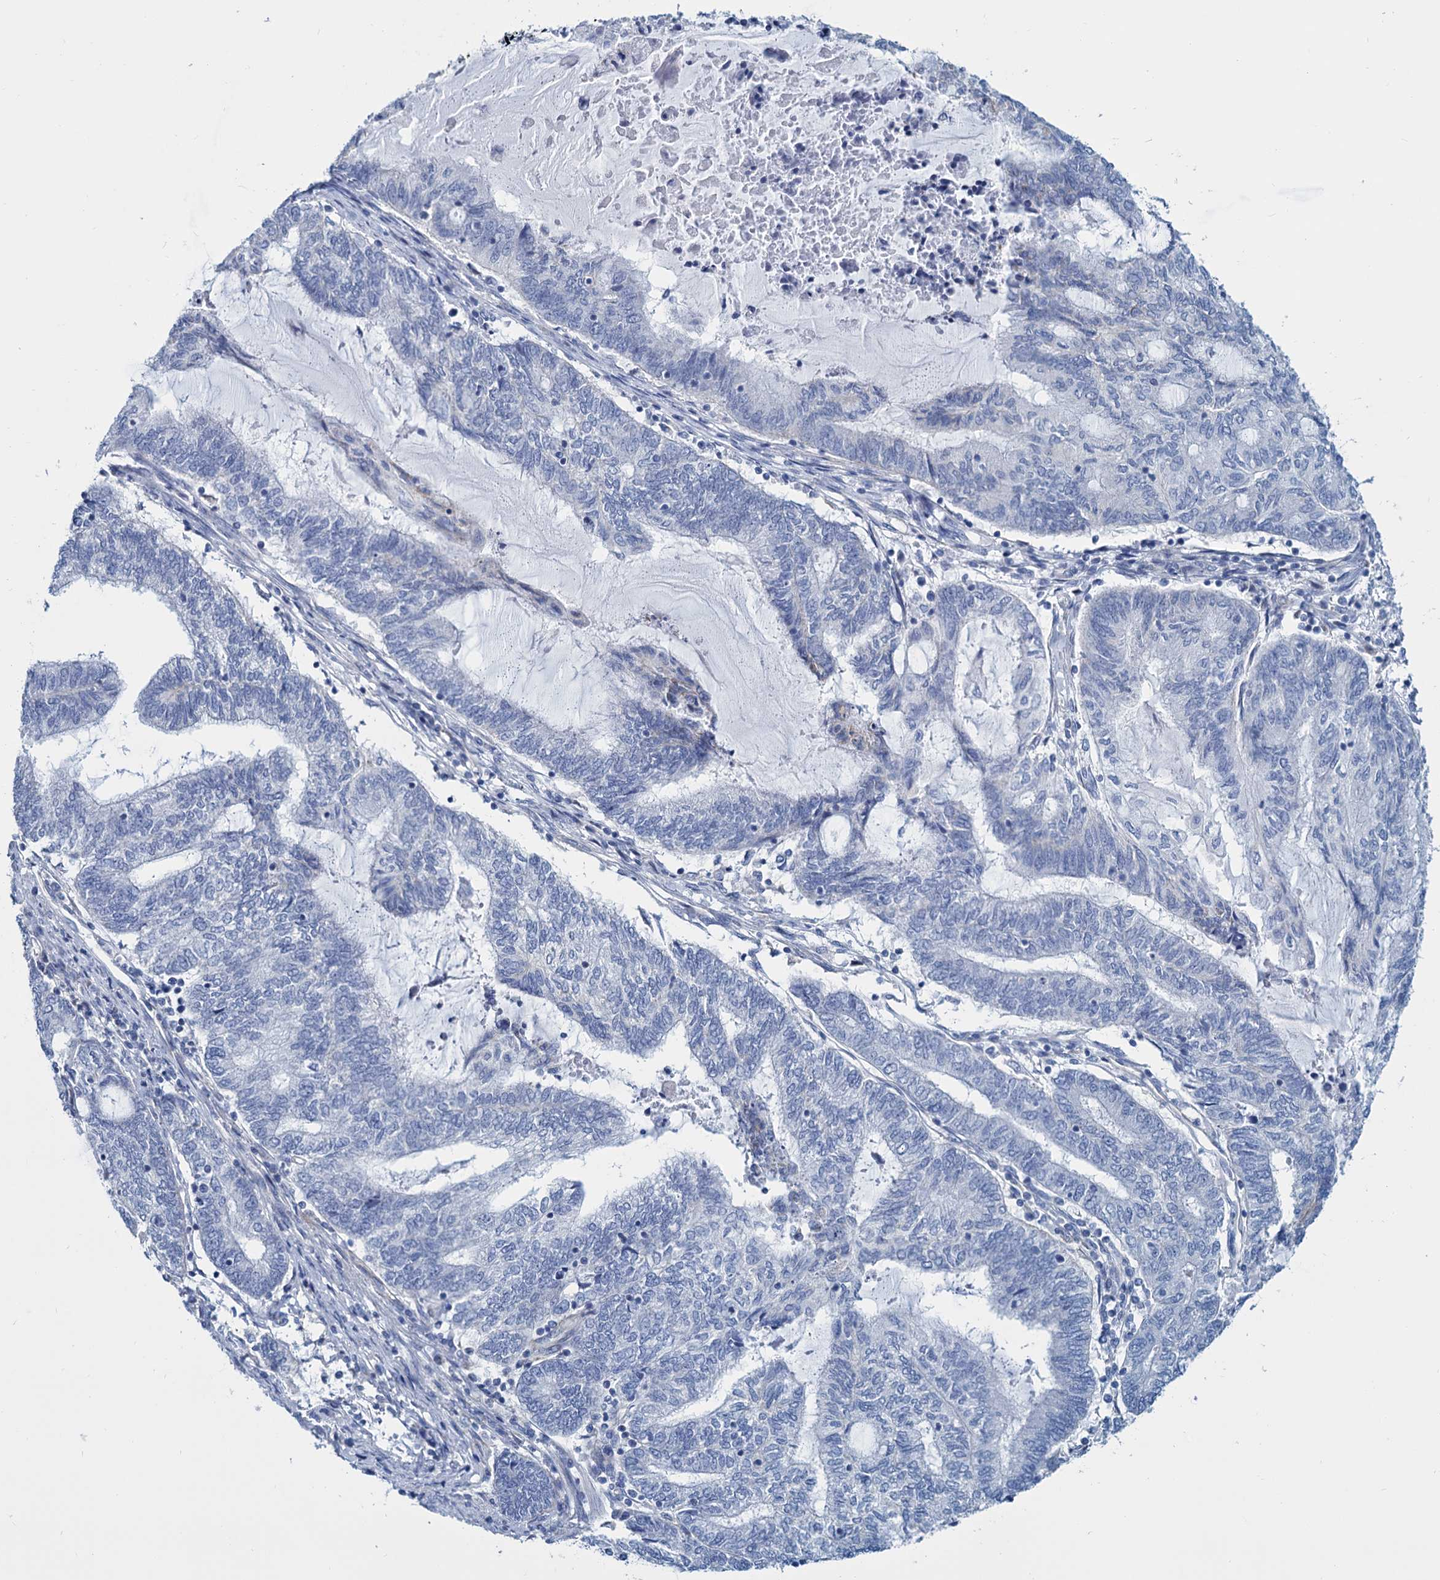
{"staining": {"intensity": "negative", "quantity": "none", "location": "none"}, "tissue": "endometrial cancer", "cell_type": "Tumor cells", "image_type": "cancer", "snomed": [{"axis": "morphology", "description": "Adenocarcinoma, NOS"}, {"axis": "topography", "description": "Uterus"}, {"axis": "topography", "description": "Endometrium"}], "caption": "The image demonstrates no significant expression in tumor cells of endometrial cancer (adenocarcinoma). Brightfield microscopy of immunohistochemistry (IHC) stained with DAB (3,3'-diaminobenzidine) (brown) and hematoxylin (blue), captured at high magnification.", "gene": "SLC1A3", "patient": {"sex": "female", "age": 70}}